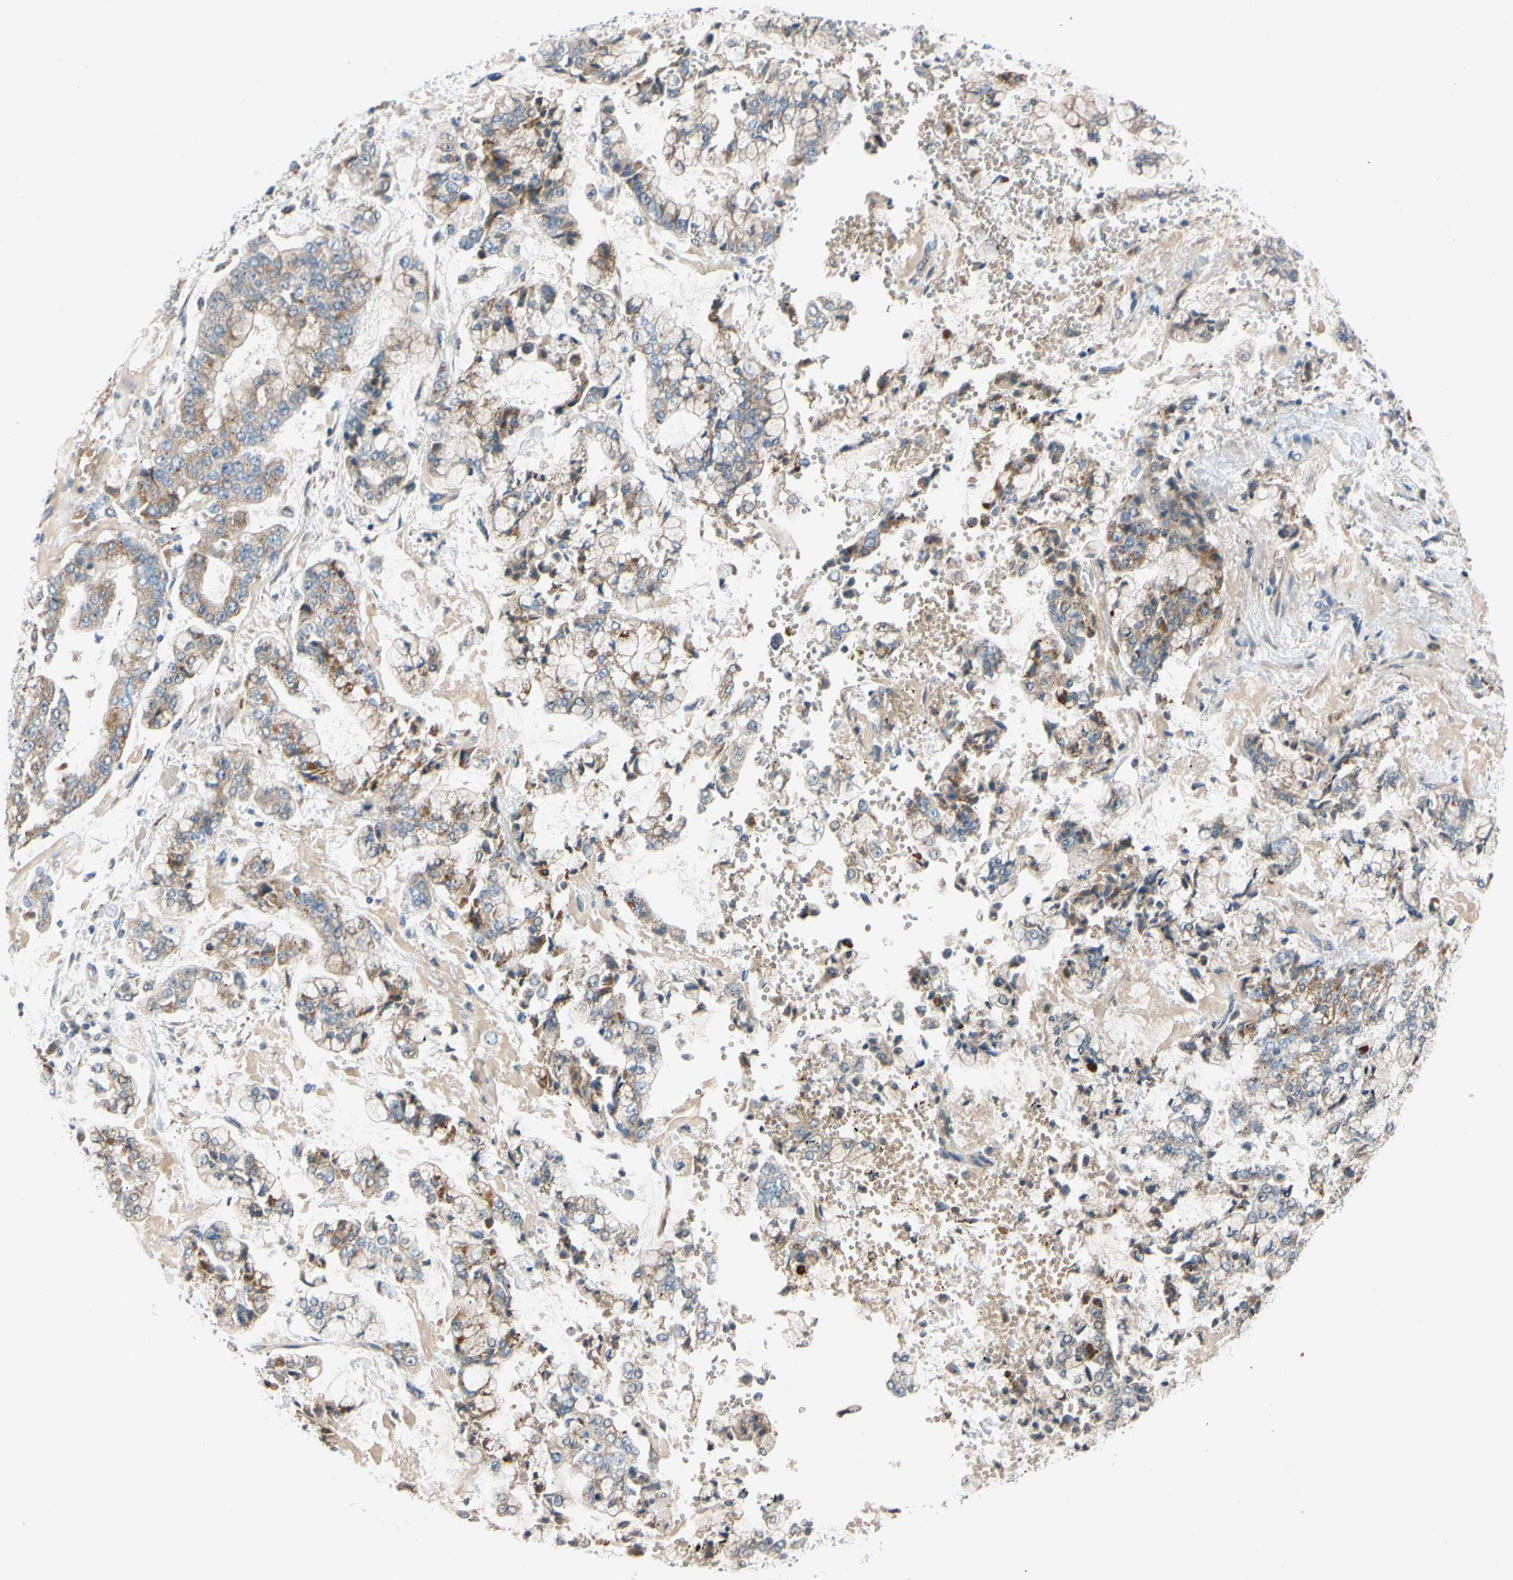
{"staining": {"intensity": "weak", "quantity": ">75%", "location": "cytoplasmic/membranous"}, "tissue": "stomach cancer", "cell_type": "Tumor cells", "image_type": "cancer", "snomed": [{"axis": "morphology", "description": "Adenocarcinoma, NOS"}, {"axis": "topography", "description": "Stomach"}], "caption": "Protein staining by IHC shows weak cytoplasmic/membranous positivity in about >75% of tumor cells in stomach cancer (adenocarcinoma). The protein of interest is shown in brown color, while the nuclei are stained blue.", "gene": "ADD2", "patient": {"sex": "male", "age": 76}}